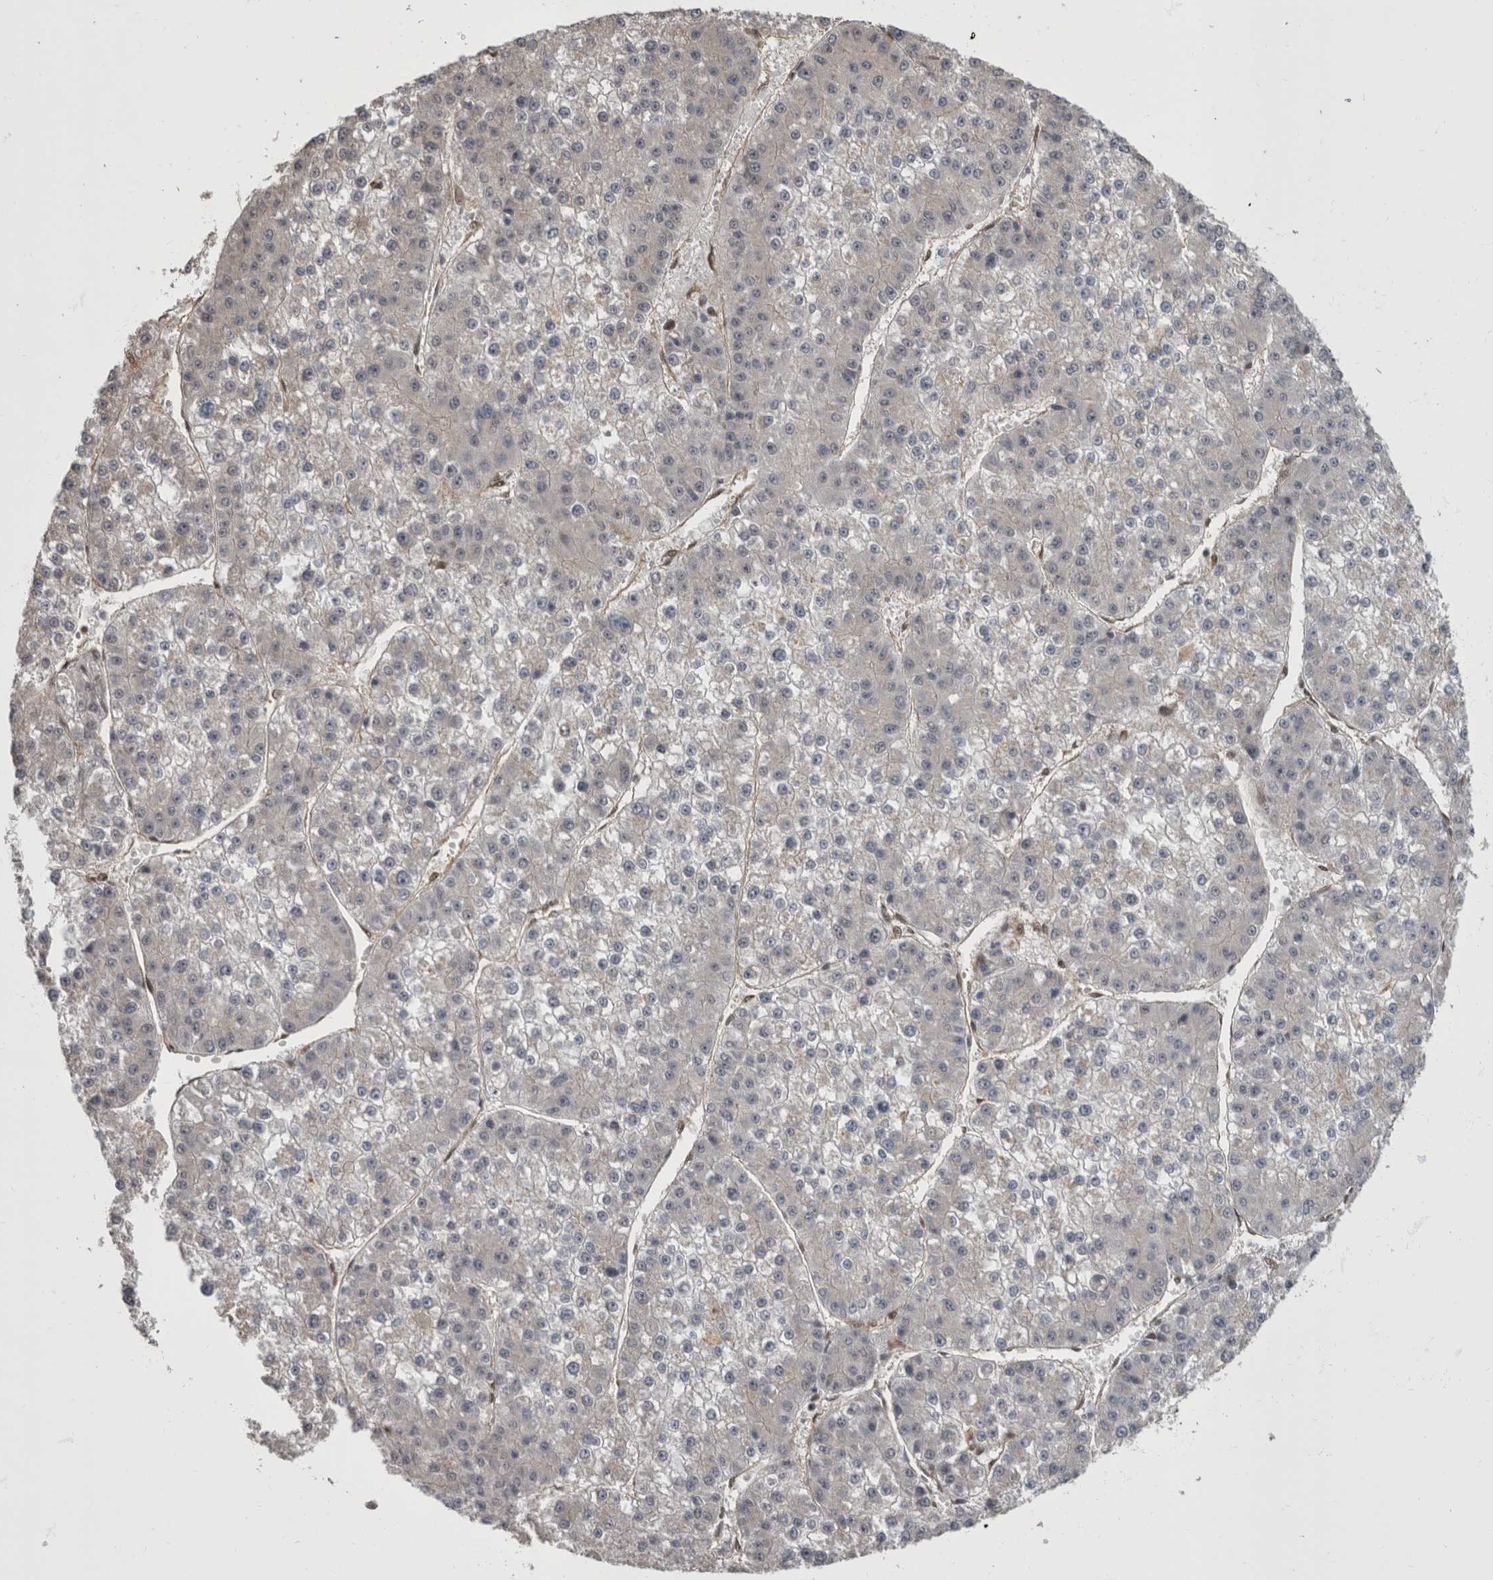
{"staining": {"intensity": "negative", "quantity": "none", "location": "none"}, "tissue": "liver cancer", "cell_type": "Tumor cells", "image_type": "cancer", "snomed": [{"axis": "morphology", "description": "Carcinoma, Hepatocellular, NOS"}, {"axis": "topography", "description": "Liver"}], "caption": "A micrograph of hepatocellular carcinoma (liver) stained for a protein demonstrates no brown staining in tumor cells. (DAB IHC with hematoxylin counter stain).", "gene": "AKT3", "patient": {"sex": "female", "age": 73}}